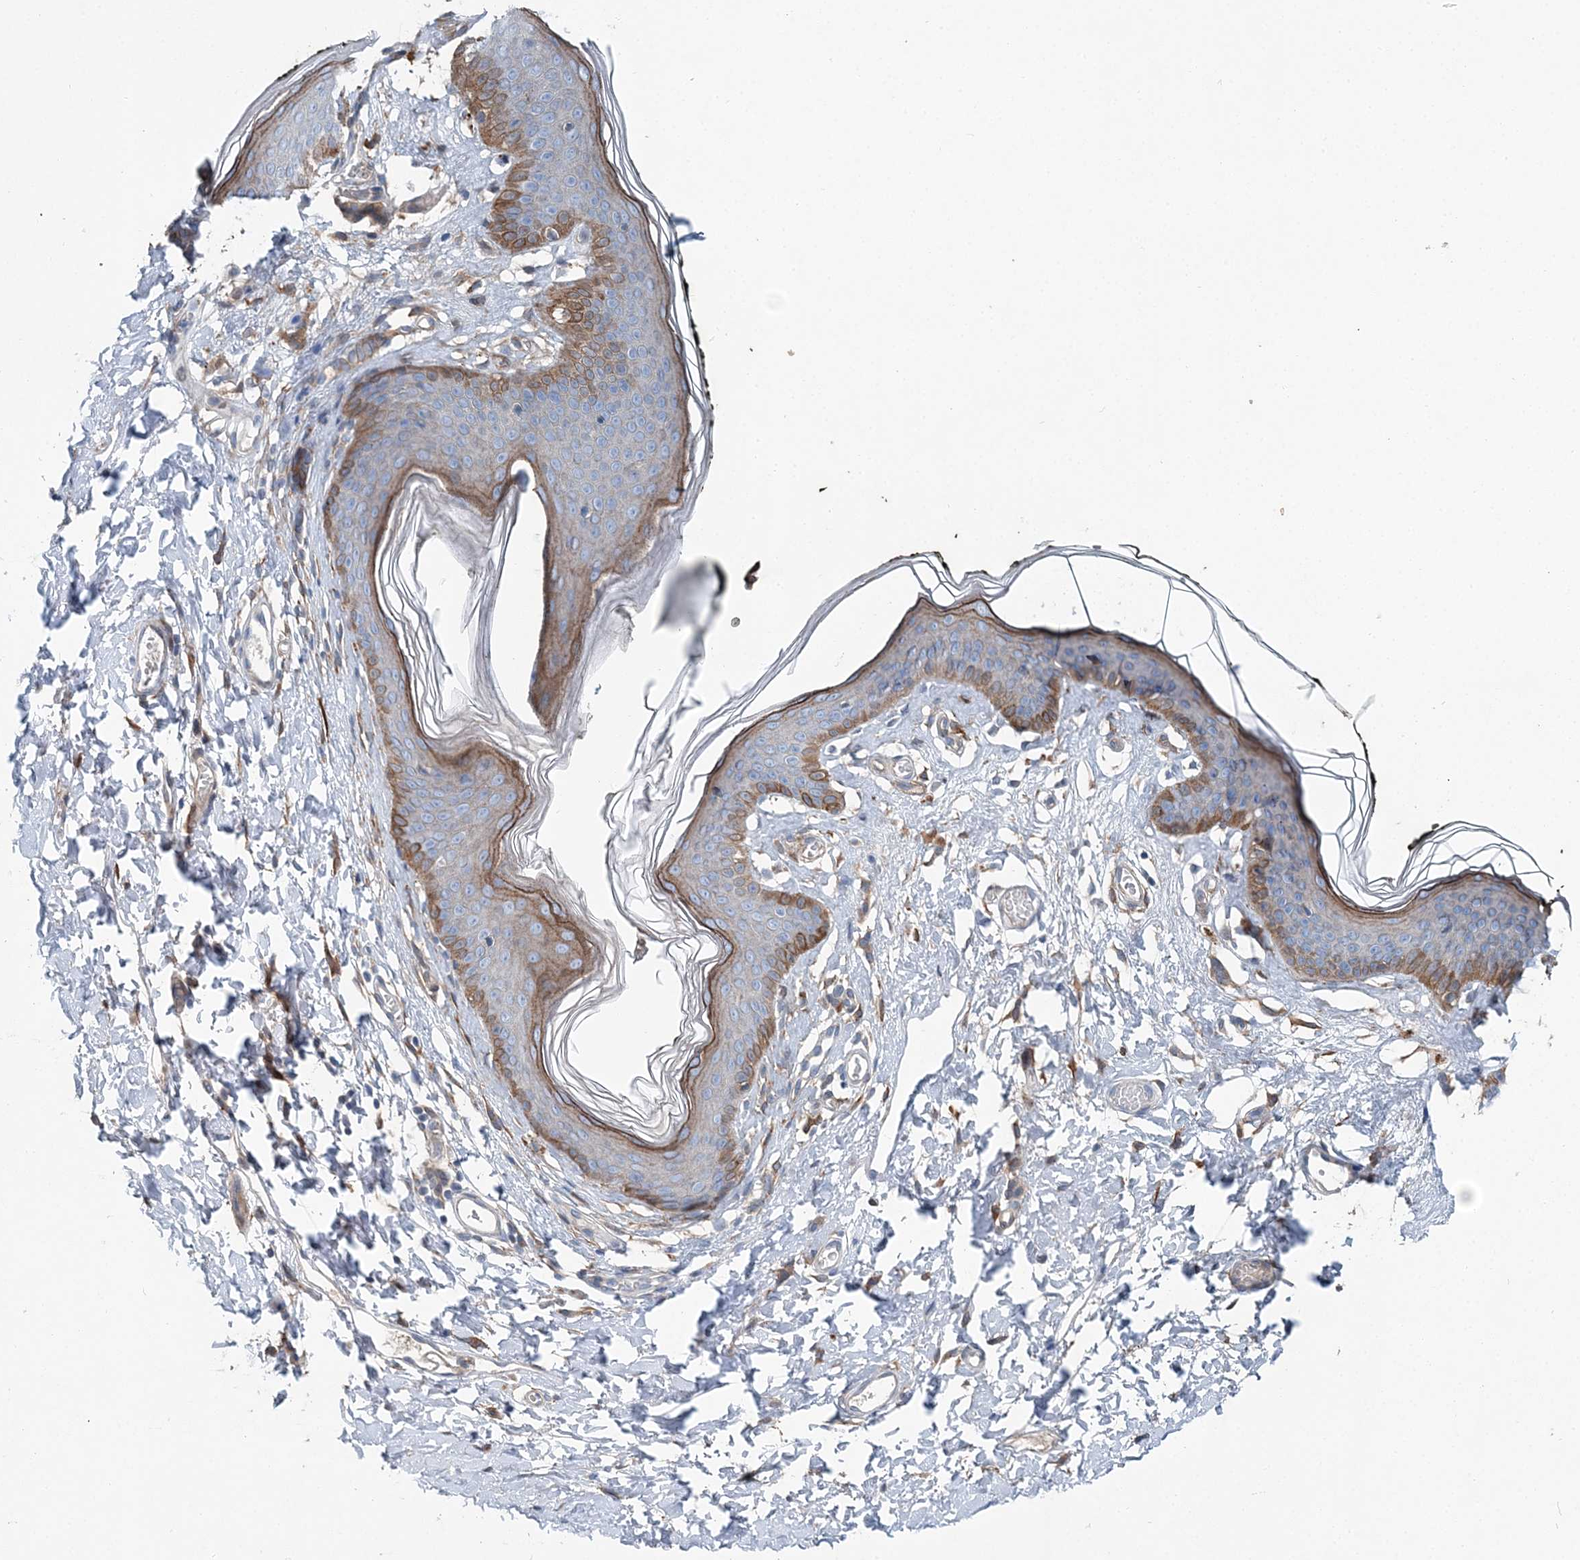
{"staining": {"intensity": "moderate", "quantity": "25%-75%", "location": "cytoplasmic/membranous"}, "tissue": "skin", "cell_type": "Epidermal cells", "image_type": "normal", "snomed": [{"axis": "morphology", "description": "Normal tissue, NOS"}, {"axis": "morphology", "description": "Inflammation, NOS"}, {"axis": "topography", "description": "Vulva"}], "caption": "This is an image of IHC staining of benign skin, which shows moderate positivity in the cytoplasmic/membranous of epidermal cells.", "gene": "SPOPL", "patient": {"sex": "female", "age": 84}}